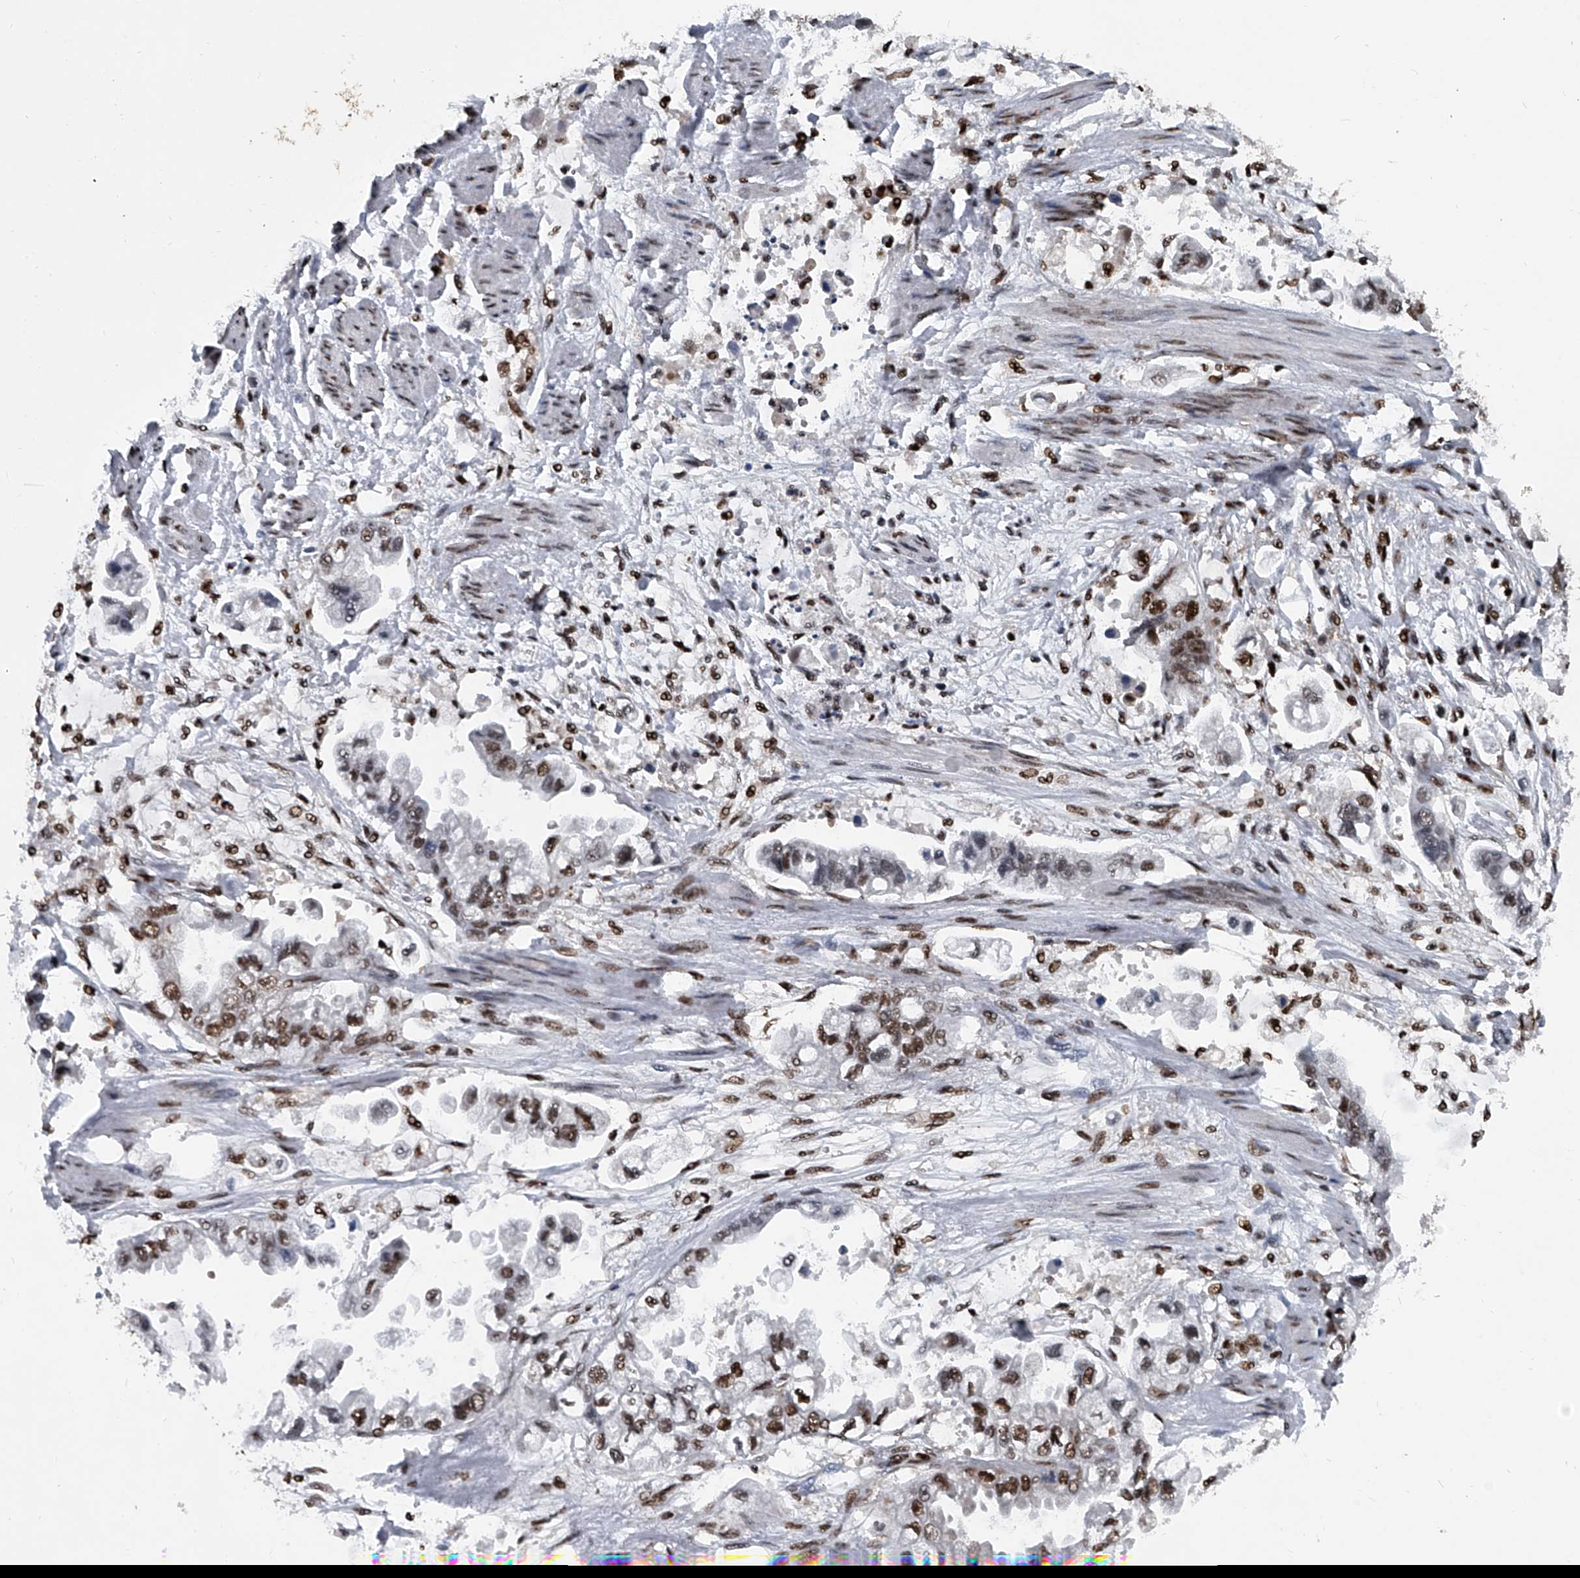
{"staining": {"intensity": "moderate", "quantity": ">75%", "location": "nuclear"}, "tissue": "stomach cancer", "cell_type": "Tumor cells", "image_type": "cancer", "snomed": [{"axis": "morphology", "description": "Adenocarcinoma, NOS"}, {"axis": "topography", "description": "Stomach"}], "caption": "A medium amount of moderate nuclear staining is appreciated in approximately >75% of tumor cells in stomach adenocarcinoma tissue.", "gene": "FKBP5", "patient": {"sex": "male", "age": 62}}